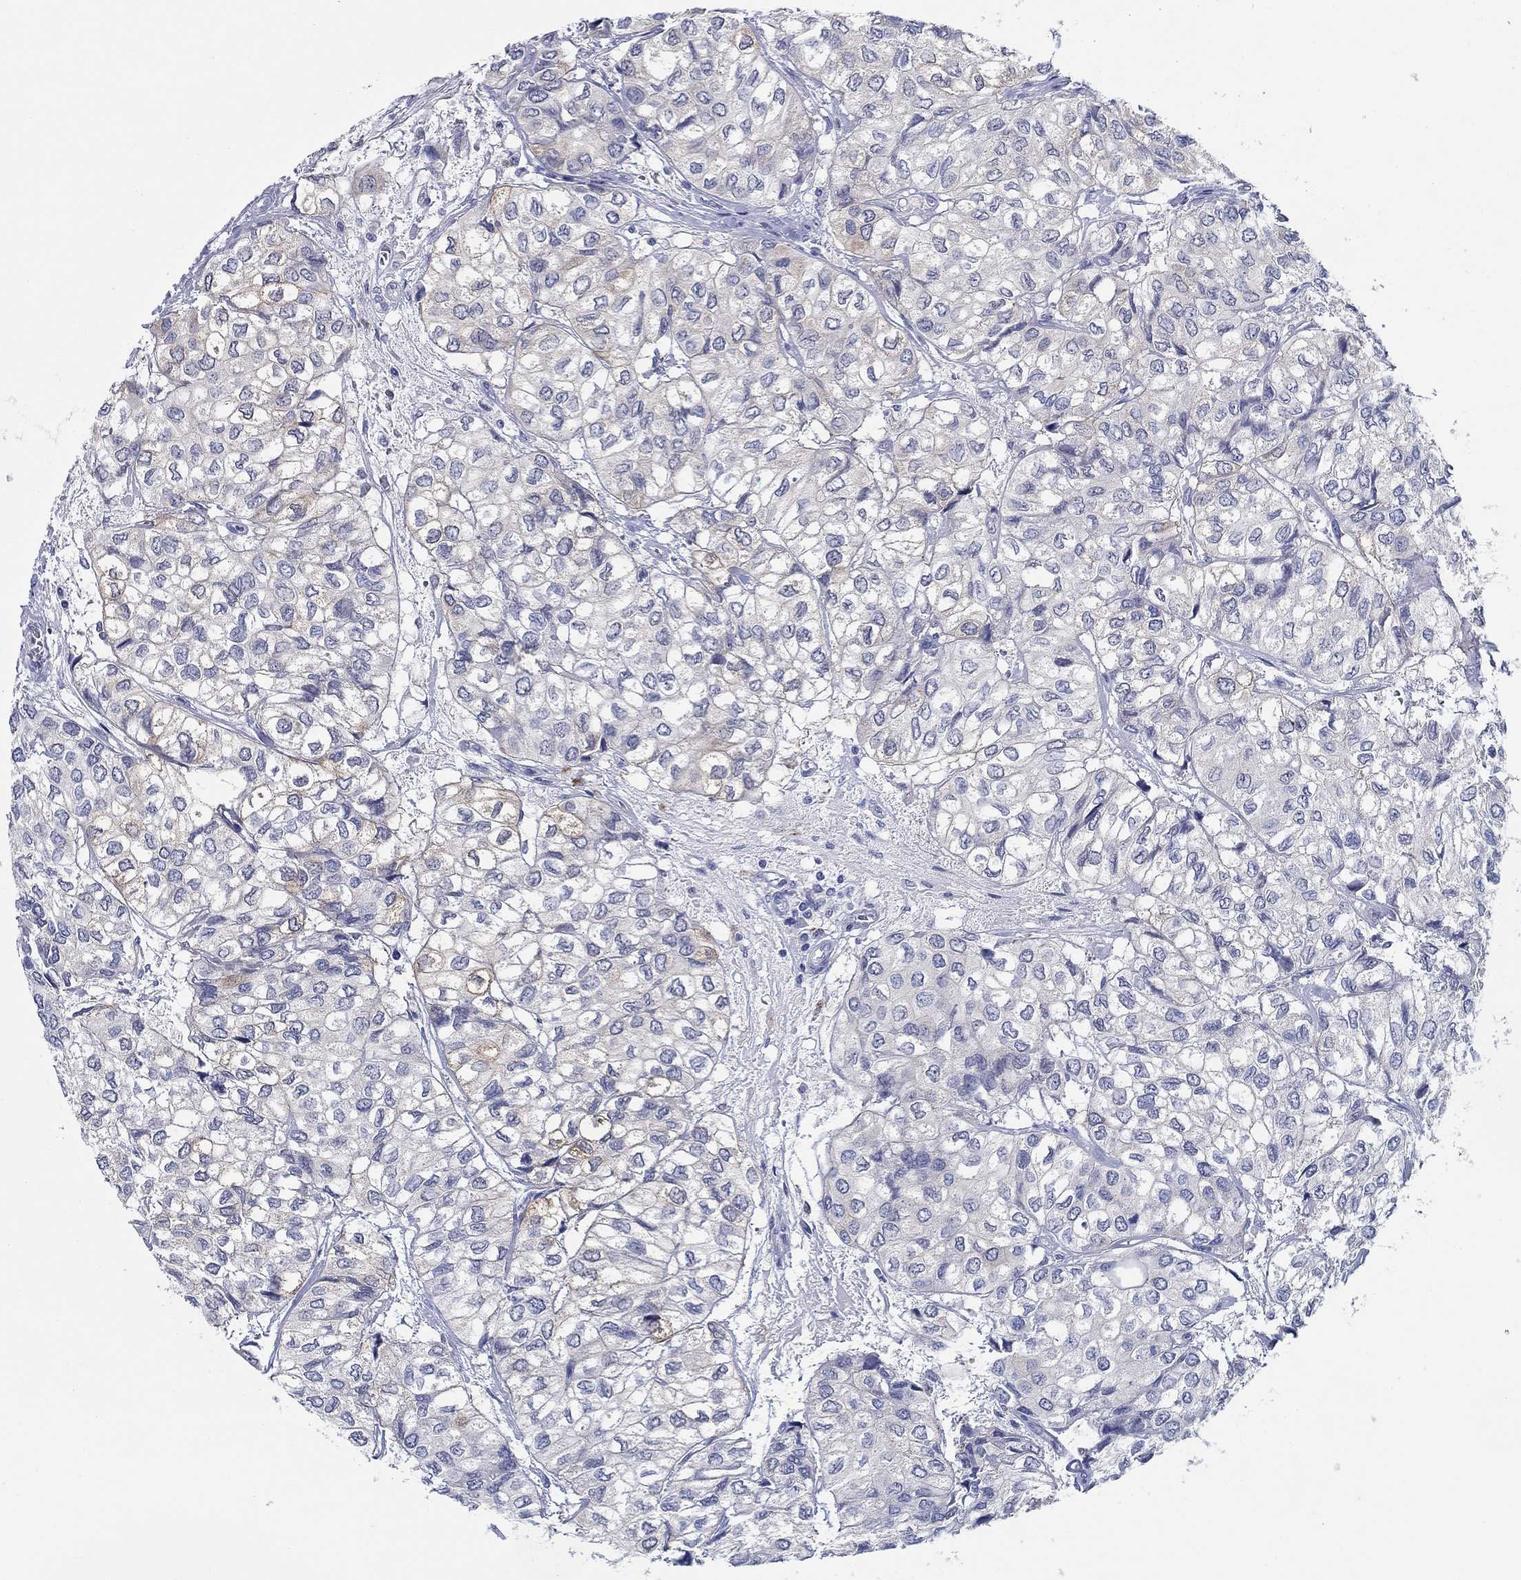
{"staining": {"intensity": "negative", "quantity": "none", "location": "none"}, "tissue": "urothelial cancer", "cell_type": "Tumor cells", "image_type": "cancer", "snomed": [{"axis": "morphology", "description": "Urothelial carcinoma, High grade"}, {"axis": "topography", "description": "Urinary bladder"}], "caption": "An image of human urothelial cancer is negative for staining in tumor cells. (DAB (3,3'-diaminobenzidine) immunohistochemistry with hematoxylin counter stain).", "gene": "RAP1GAP", "patient": {"sex": "male", "age": 73}}